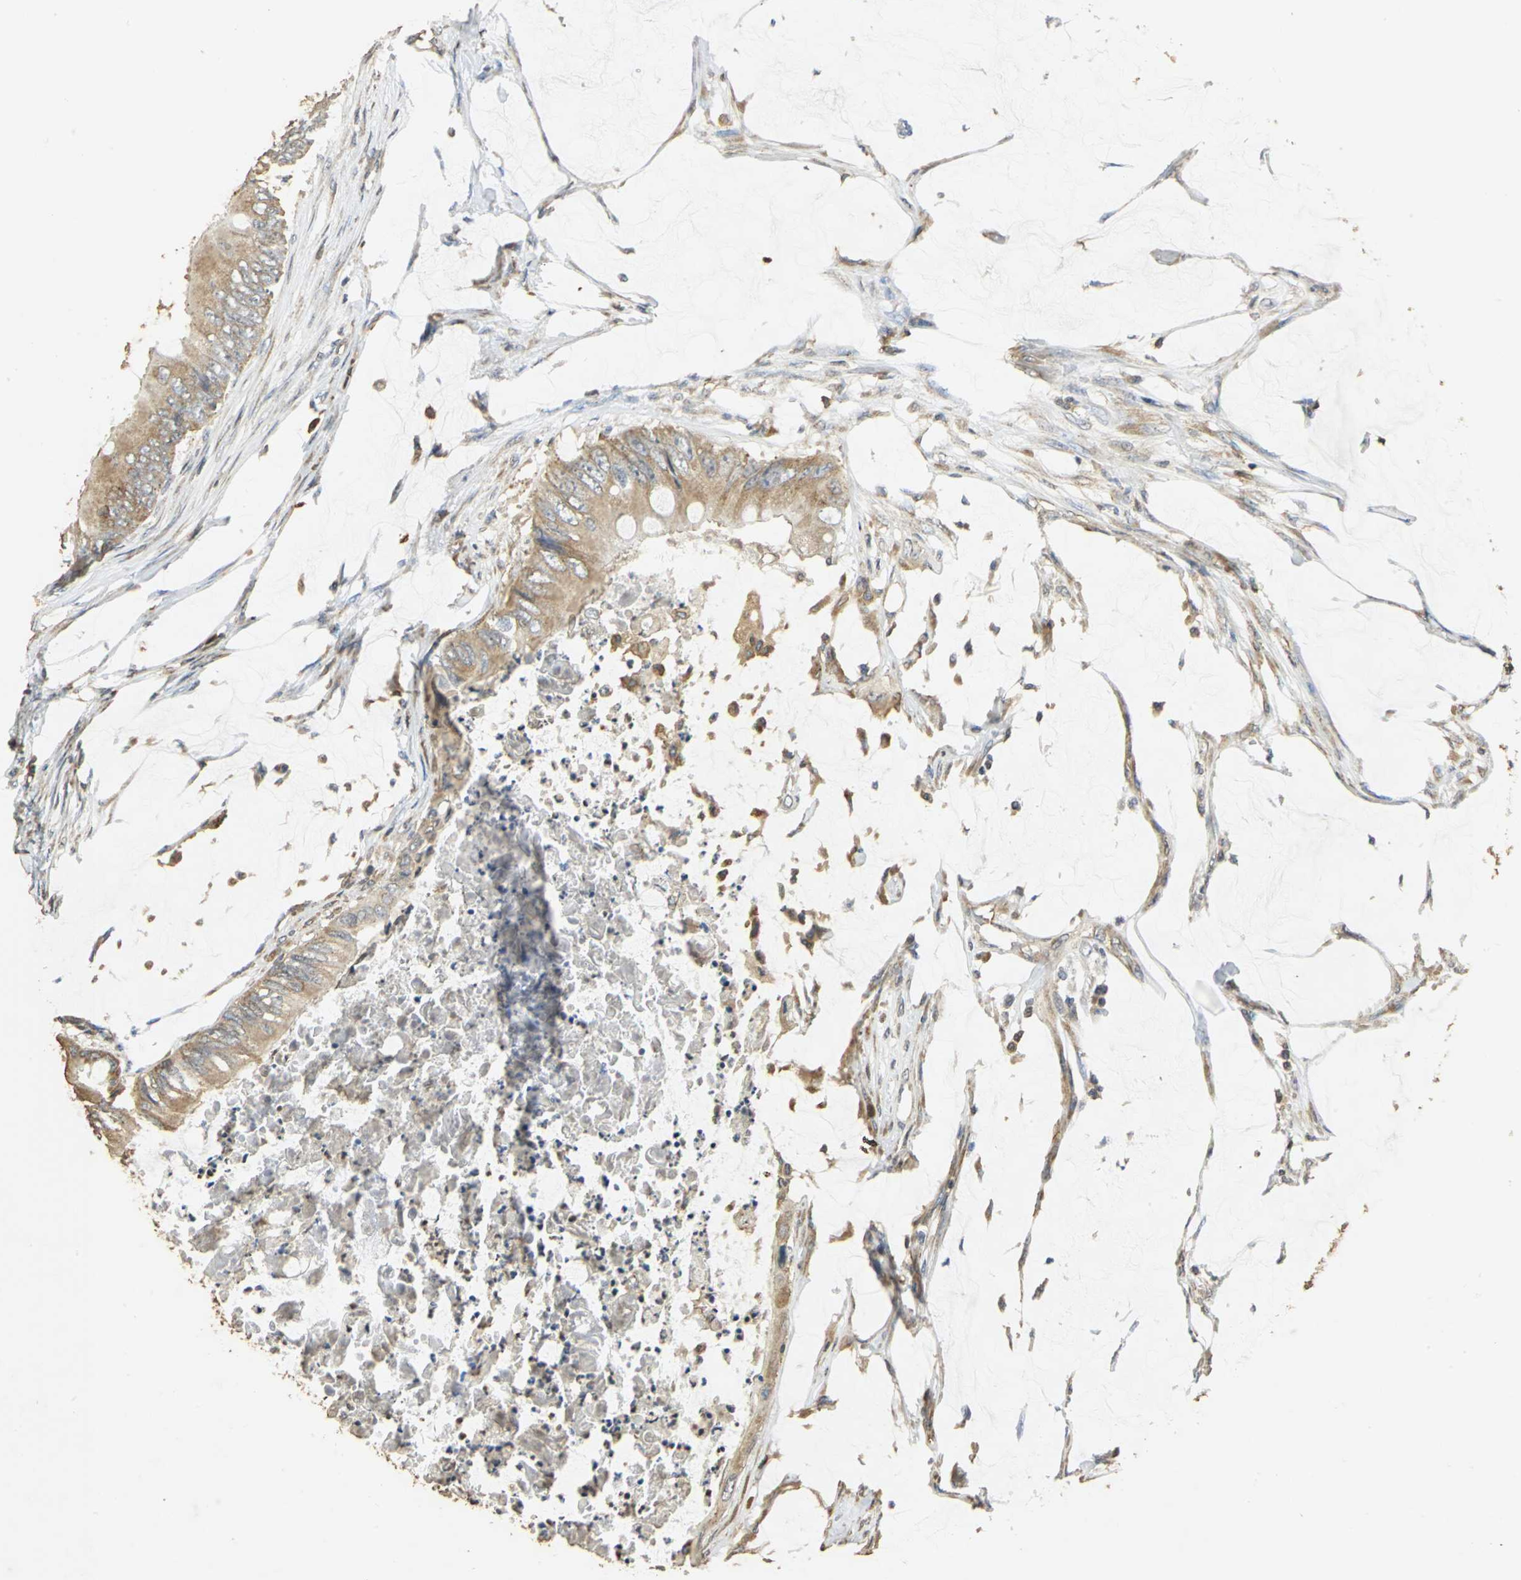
{"staining": {"intensity": "weak", "quantity": ">75%", "location": "cytoplasmic/membranous"}, "tissue": "colorectal cancer", "cell_type": "Tumor cells", "image_type": "cancer", "snomed": [{"axis": "morphology", "description": "Normal tissue, NOS"}, {"axis": "morphology", "description": "Adenocarcinoma, NOS"}, {"axis": "topography", "description": "Rectum"}, {"axis": "topography", "description": "Peripheral nerve tissue"}], "caption": "Colorectal cancer stained with a brown dye shows weak cytoplasmic/membranous positive expression in about >75% of tumor cells.", "gene": "ACSL4", "patient": {"sex": "female", "age": 77}}